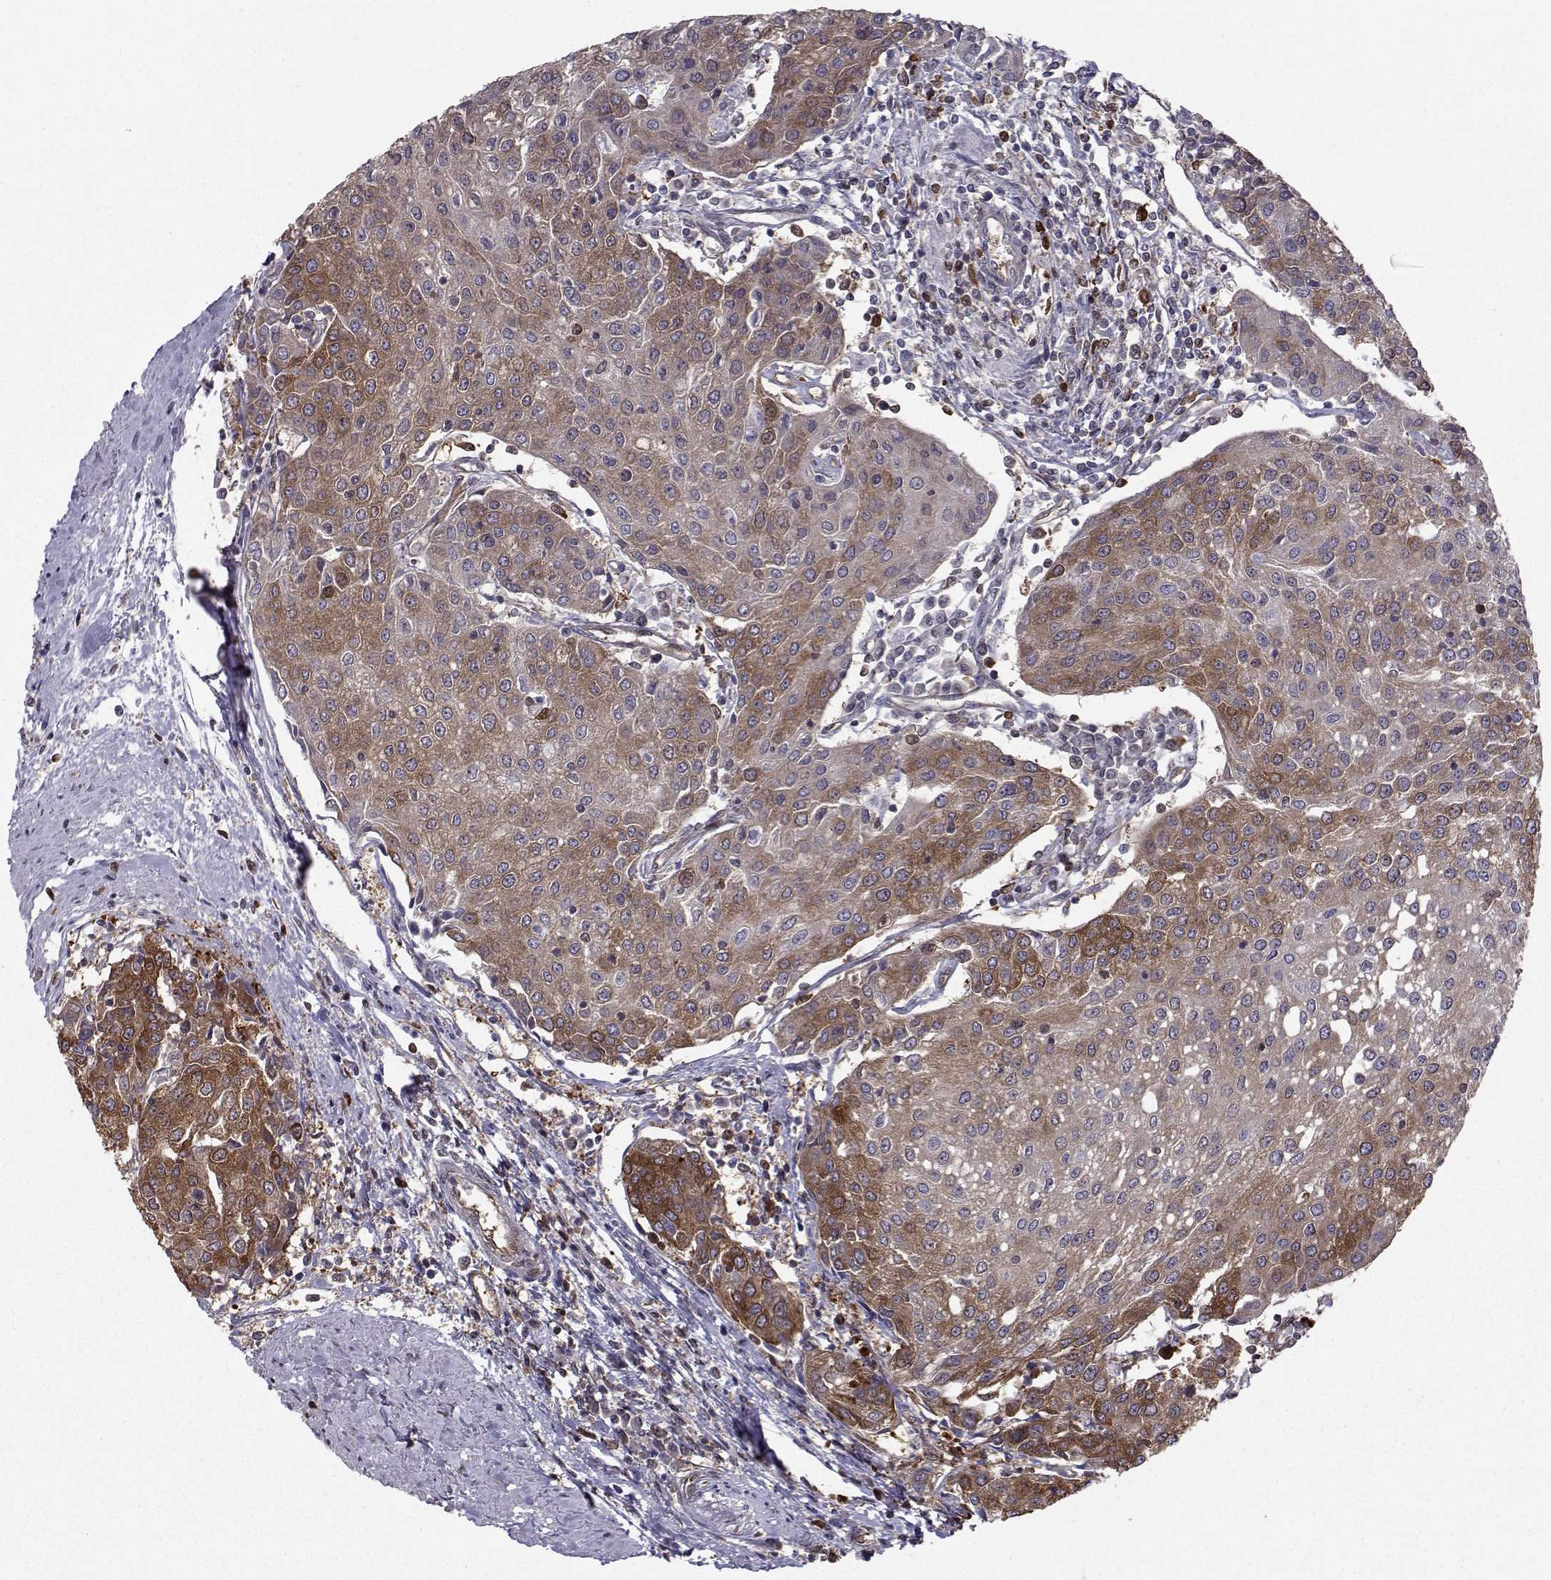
{"staining": {"intensity": "strong", "quantity": "25%-75%", "location": "cytoplasmic/membranous"}, "tissue": "urothelial cancer", "cell_type": "Tumor cells", "image_type": "cancer", "snomed": [{"axis": "morphology", "description": "Urothelial carcinoma, High grade"}, {"axis": "topography", "description": "Urinary bladder"}], "caption": "Urothelial cancer tissue shows strong cytoplasmic/membranous staining in approximately 25%-75% of tumor cells (Stains: DAB in brown, nuclei in blue, Microscopy: brightfield microscopy at high magnification).", "gene": "HSP90AB1", "patient": {"sex": "female", "age": 85}}